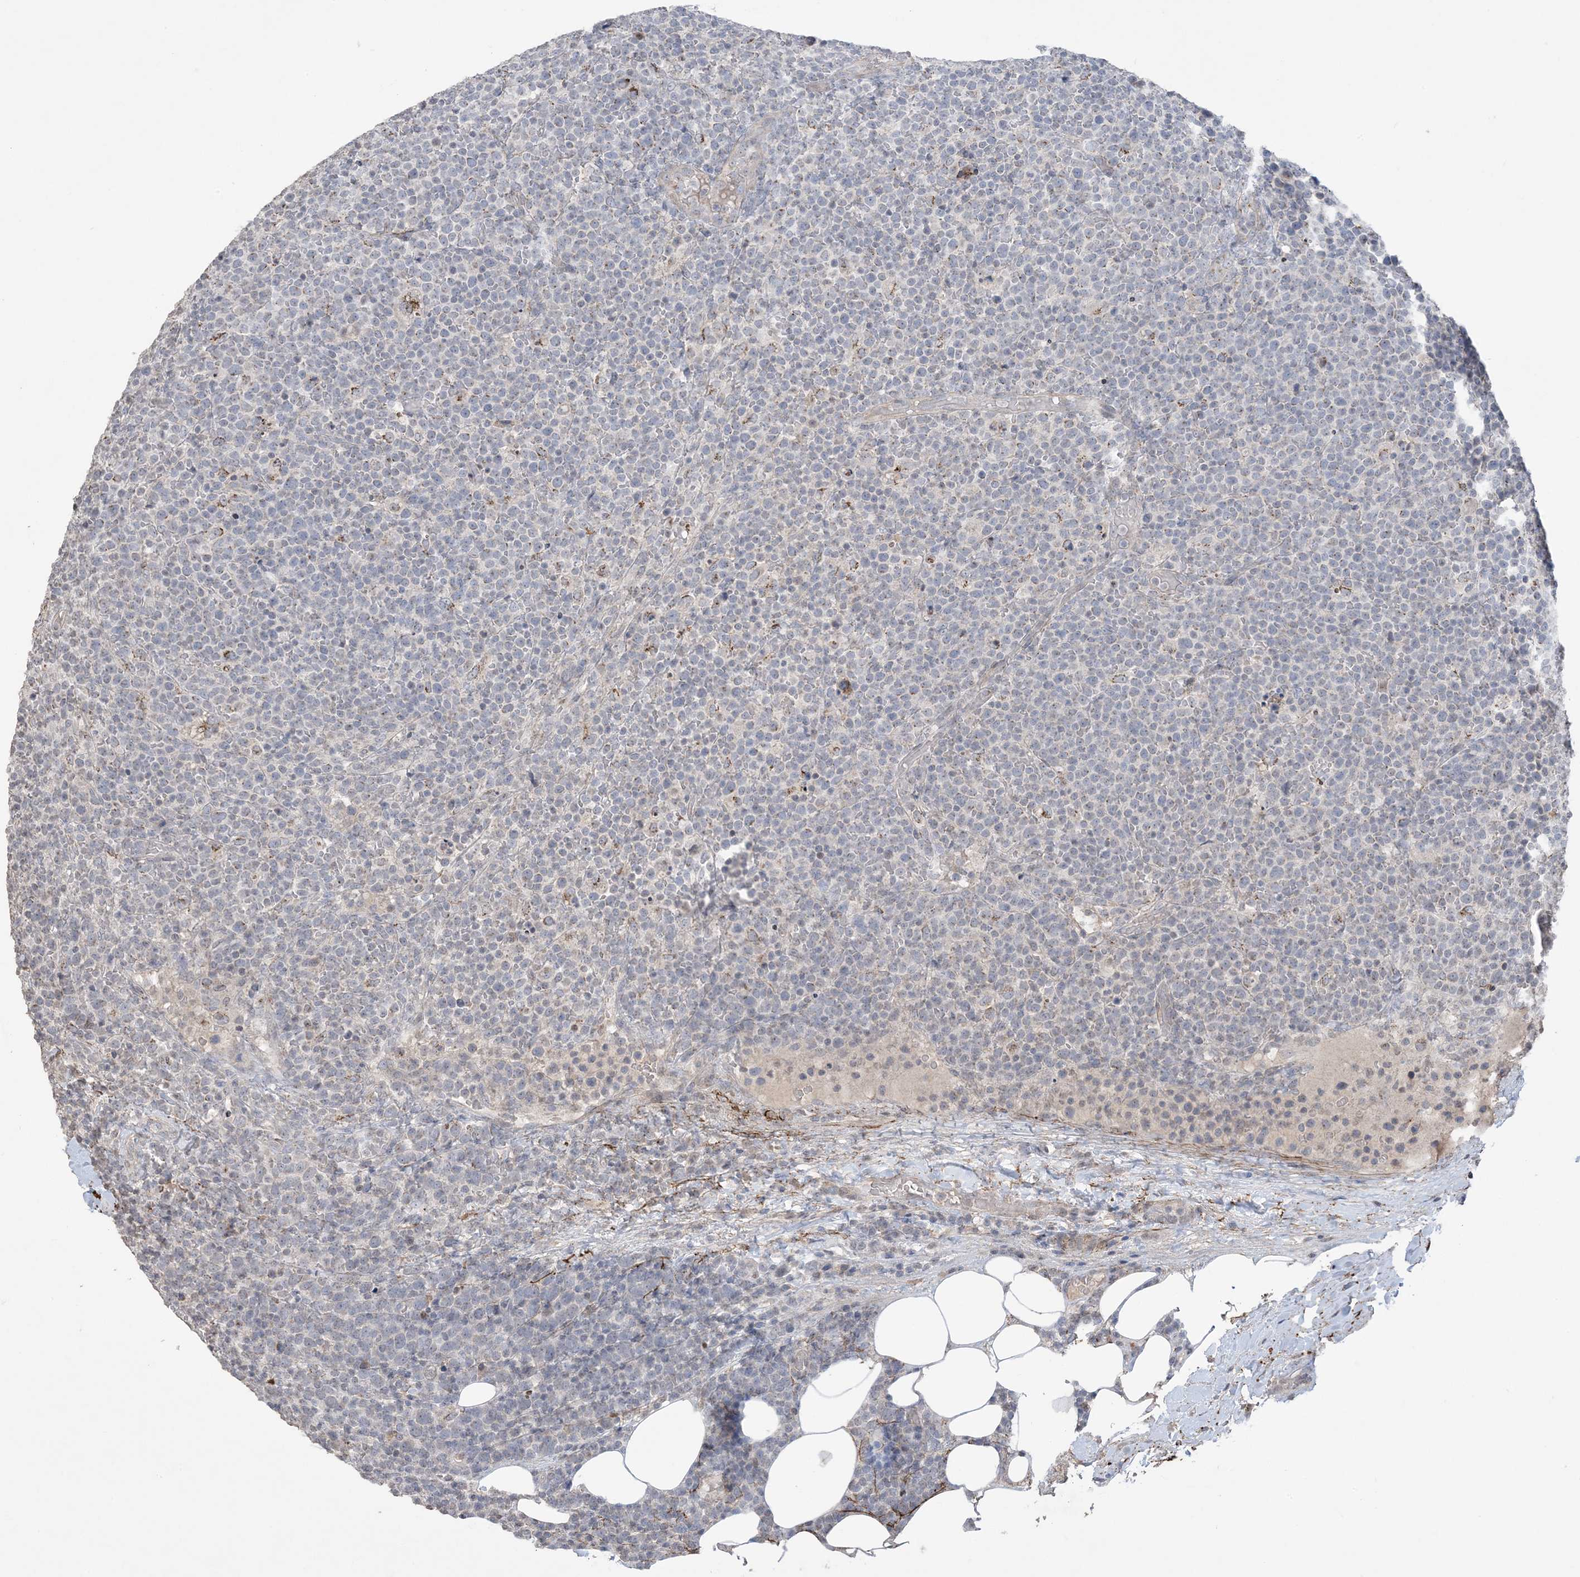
{"staining": {"intensity": "negative", "quantity": "none", "location": "none"}, "tissue": "lymphoma", "cell_type": "Tumor cells", "image_type": "cancer", "snomed": [{"axis": "morphology", "description": "Malignant lymphoma, non-Hodgkin's type, High grade"}, {"axis": "topography", "description": "Lymph node"}], "caption": "High power microscopy micrograph of an immunohistochemistry photomicrograph of high-grade malignant lymphoma, non-Hodgkin's type, revealing no significant staining in tumor cells. (Stains: DAB immunohistochemistry with hematoxylin counter stain, Microscopy: brightfield microscopy at high magnification).", "gene": "XRN1", "patient": {"sex": "male", "age": 61}}